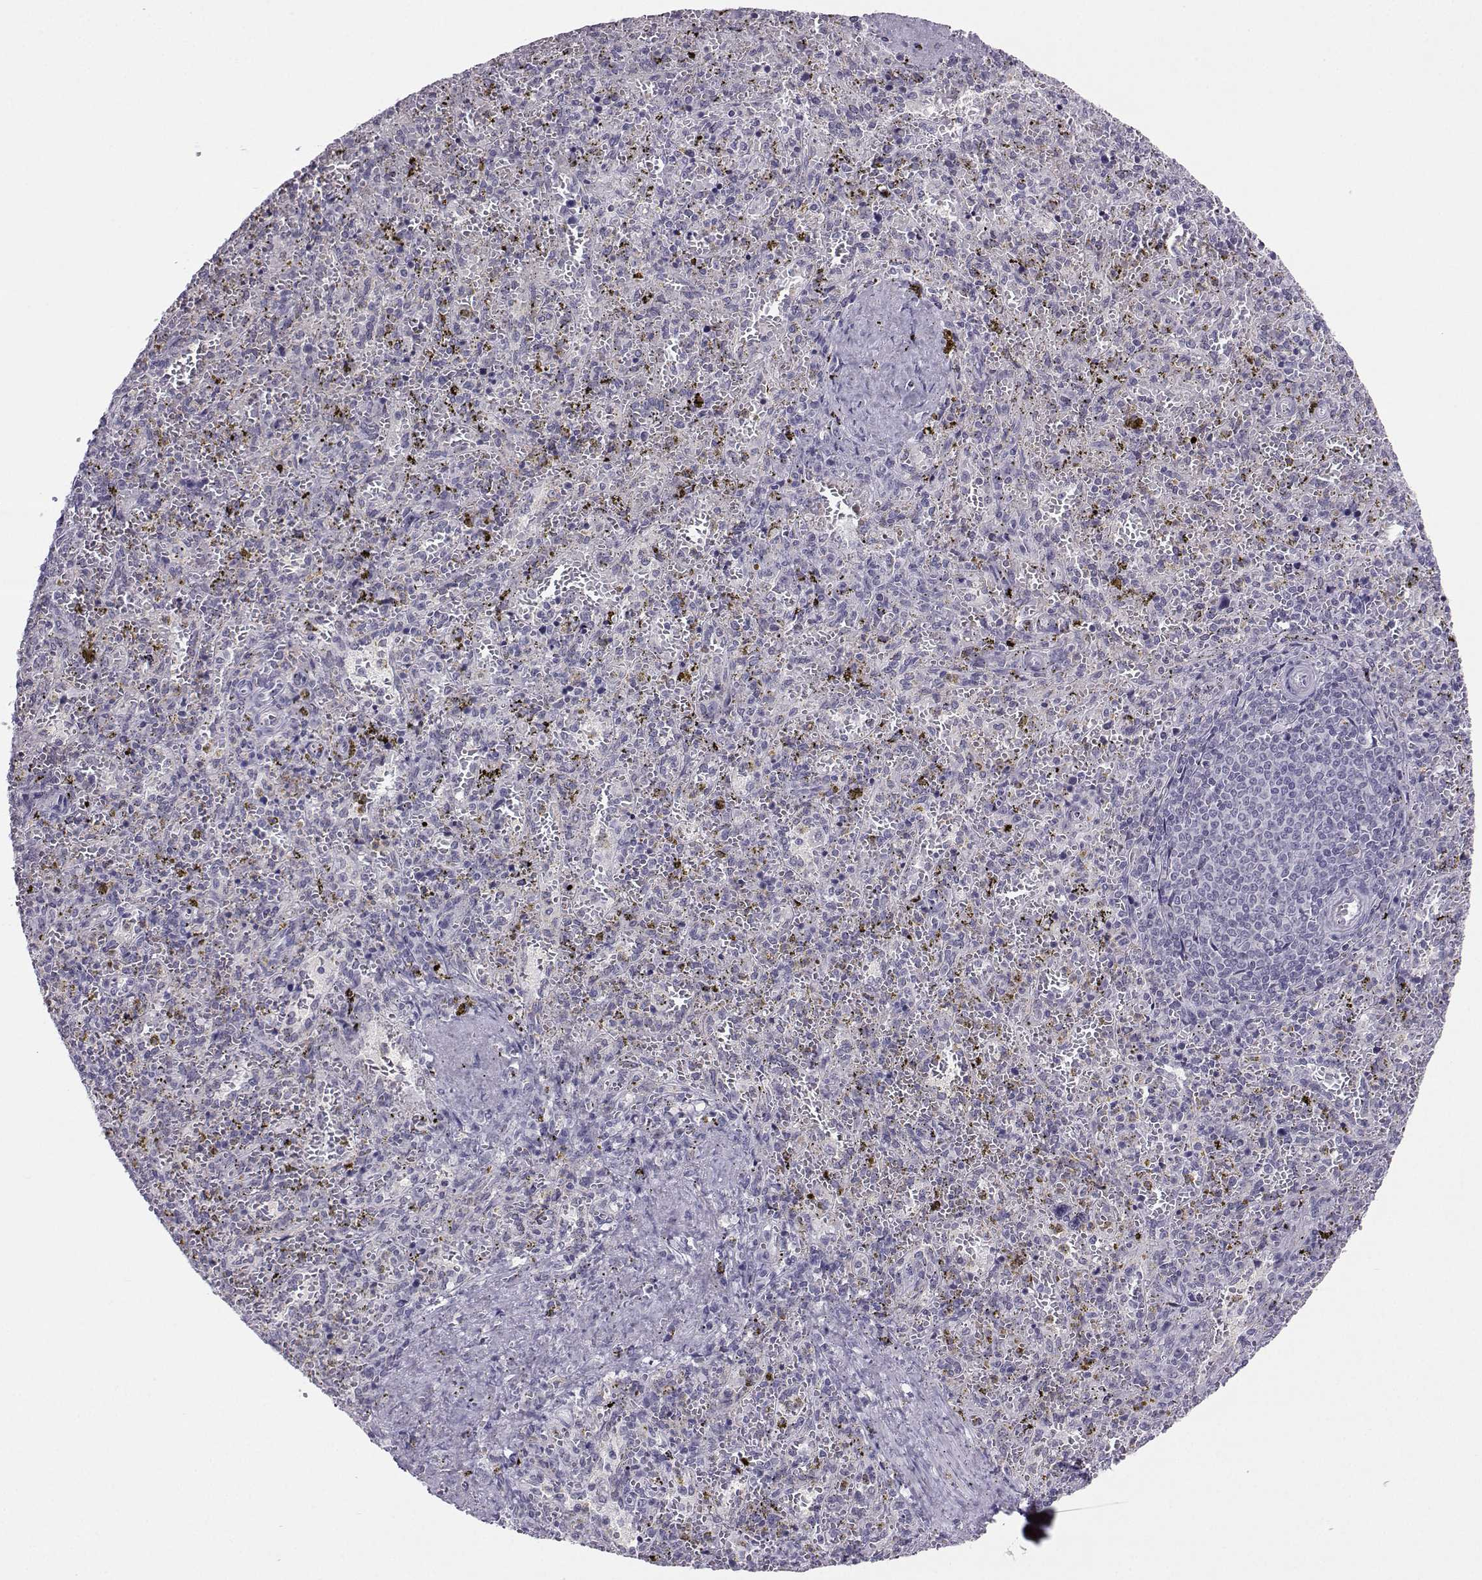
{"staining": {"intensity": "negative", "quantity": "none", "location": "none"}, "tissue": "spleen", "cell_type": "Cells in red pulp", "image_type": "normal", "snomed": [{"axis": "morphology", "description": "Normal tissue, NOS"}, {"axis": "topography", "description": "Spleen"}], "caption": "A high-resolution micrograph shows IHC staining of unremarkable spleen, which displays no significant positivity in cells in red pulp.", "gene": "LHX1", "patient": {"sex": "female", "age": 50}}